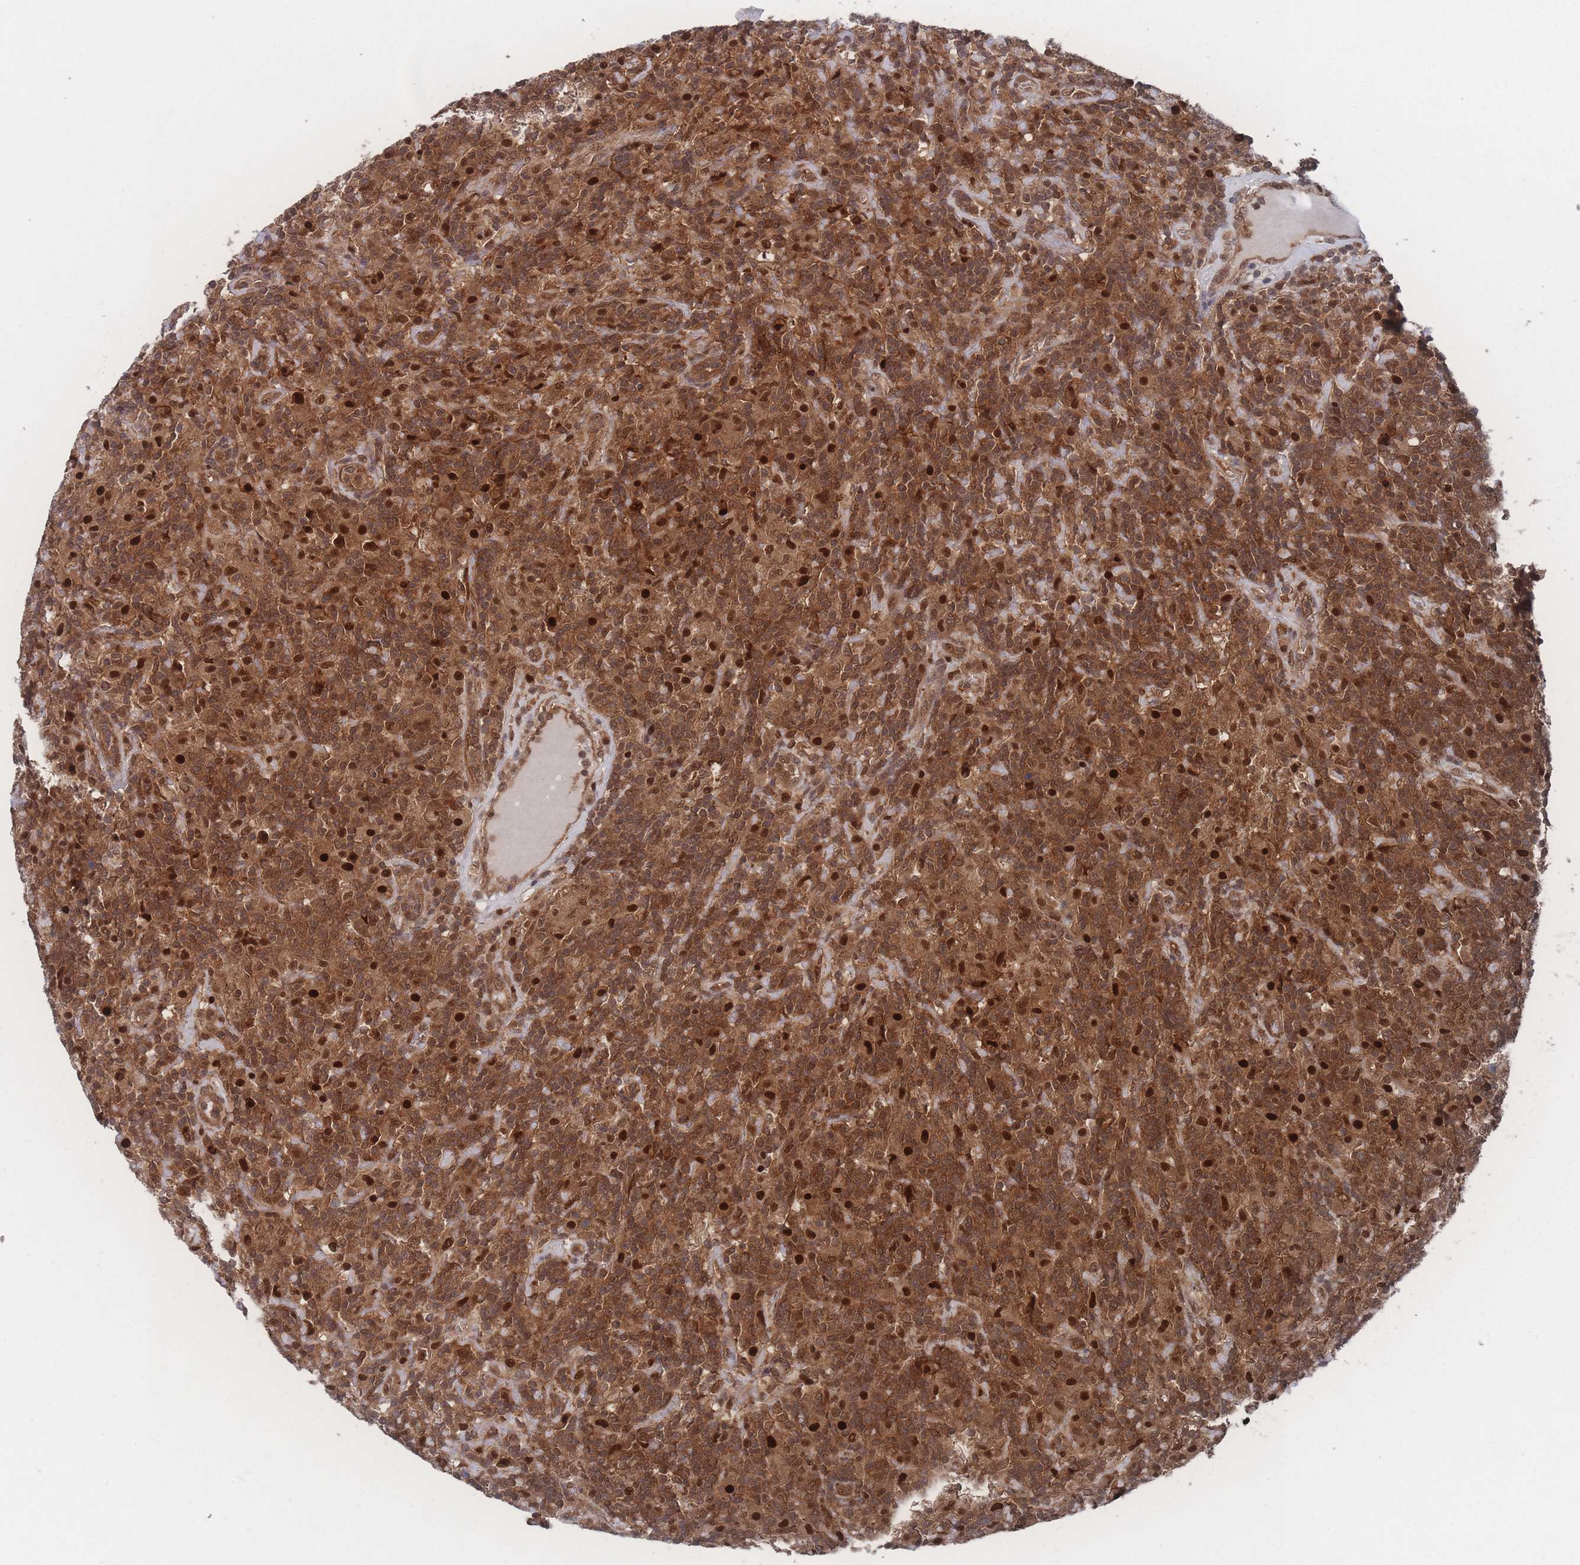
{"staining": {"intensity": "moderate", "quantity": ">75%", "location": "cytoplasmic/membranous"}, "tissue": "lymphoma", "cell_type": "Tumor cells", "image_type": "cancer", "snomed": [{"axis": "morphology", "description": "Hodgkin's disease, NOS"}, {"axis": "topography", "description": "Lymph node"}], "caption": "Protein staining of lymphoma tissue reveals moderate cytoplasmic/membranous expression in approximately >75% of tumor cells.", "gene": "PSMA1", "patient": {"sex": "male", "age": 70}}